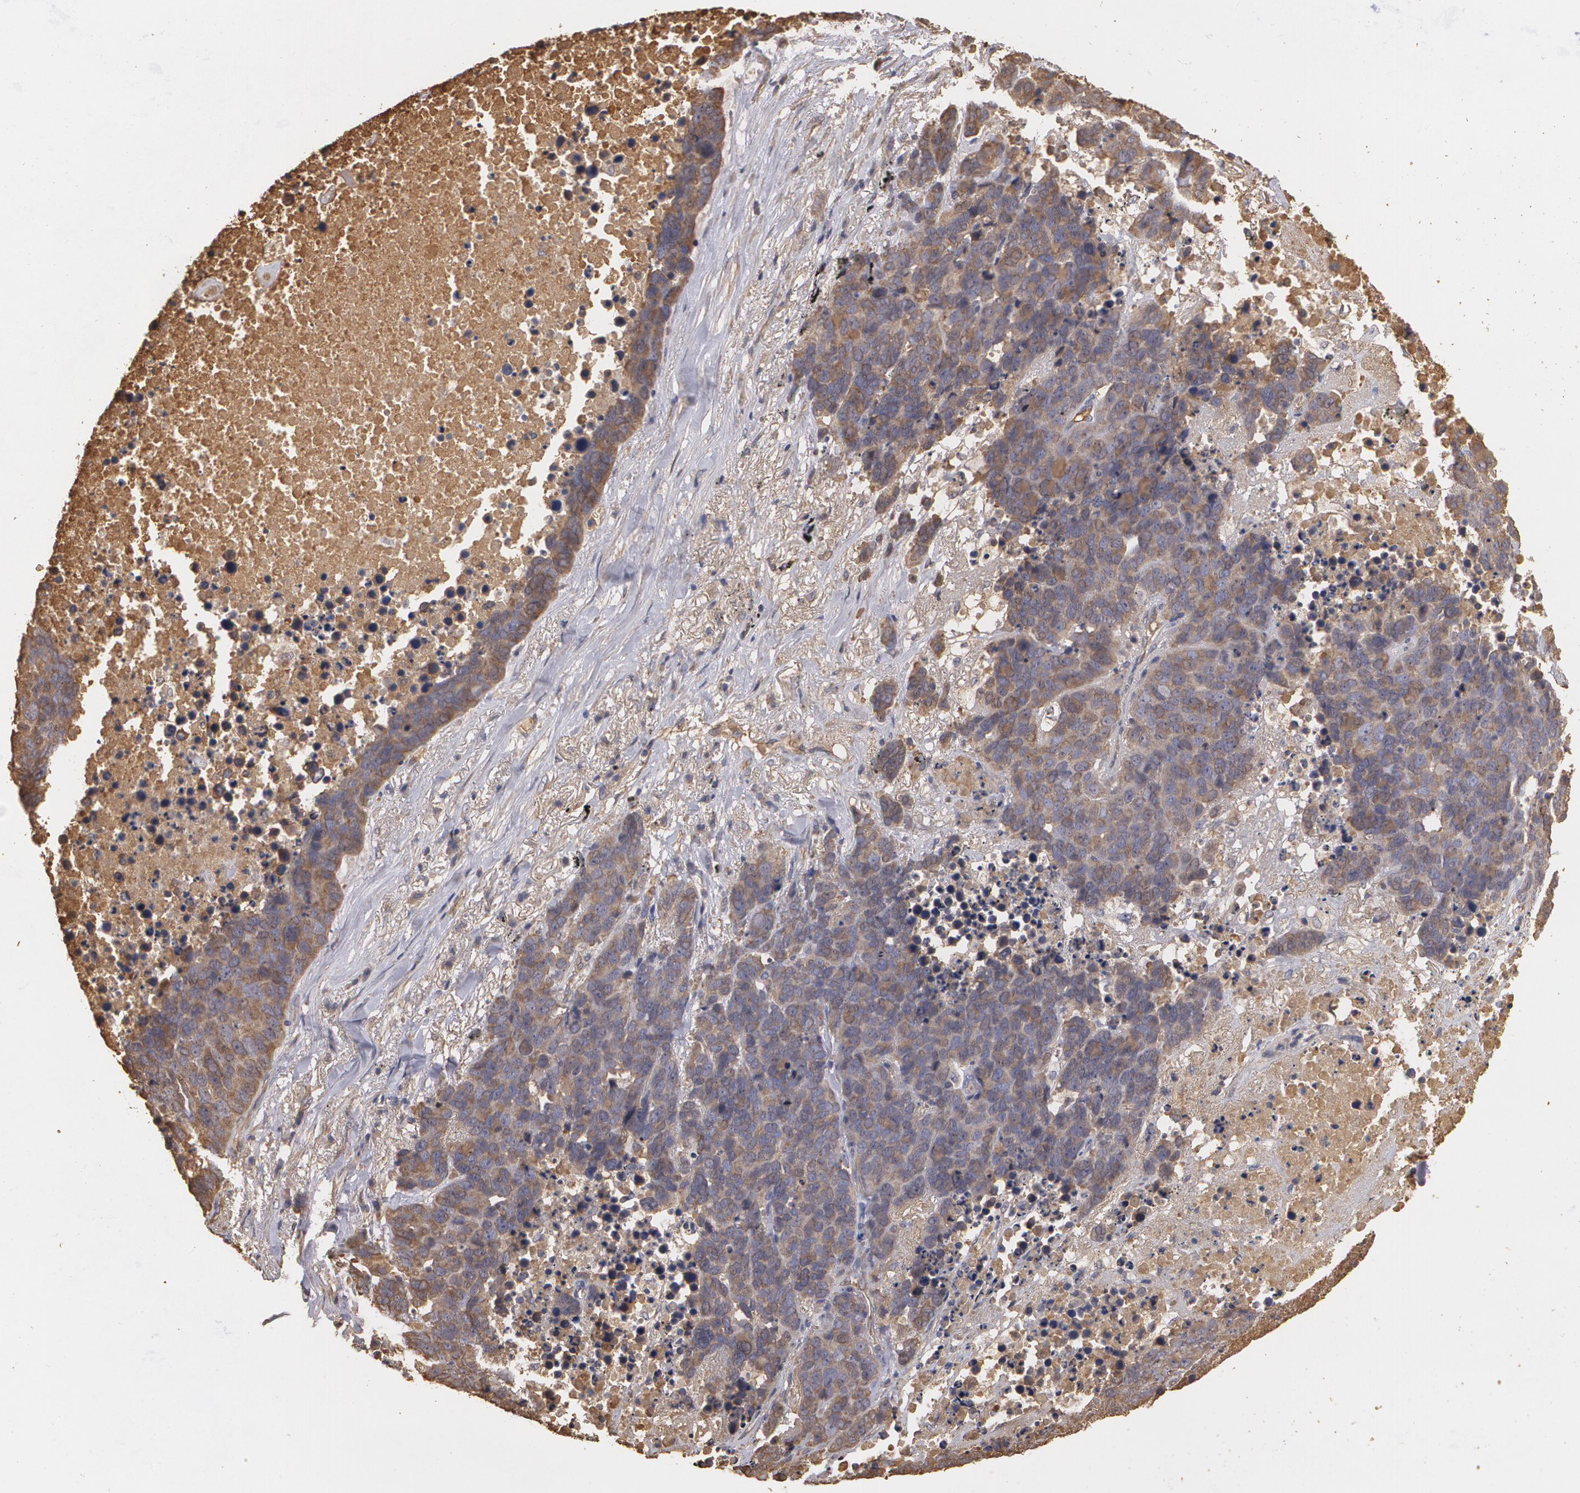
{"staining": {"intensity": "moderate", "quantity": ">75%", "location": "cytoplasmic/membranous"}, "tissue": "lung cancer", "cell_type": "Tumor cells", "image_type": "cancer", "snomed": [{"axis": "morphology", "description": "Carcinoid, malignant, NOS"}, {"axis": "topography", "description": "Lung"}], "caption": "Immunohistochemistry (IHC) (DAB) staining of human lung cancer (malignant carcinoid) demonstrates moderate cytoplasmic/membranous protein expression in about >75% of tumor cells.", "gene": "PON1", "patient": {"sex": "male", "age": 60}}